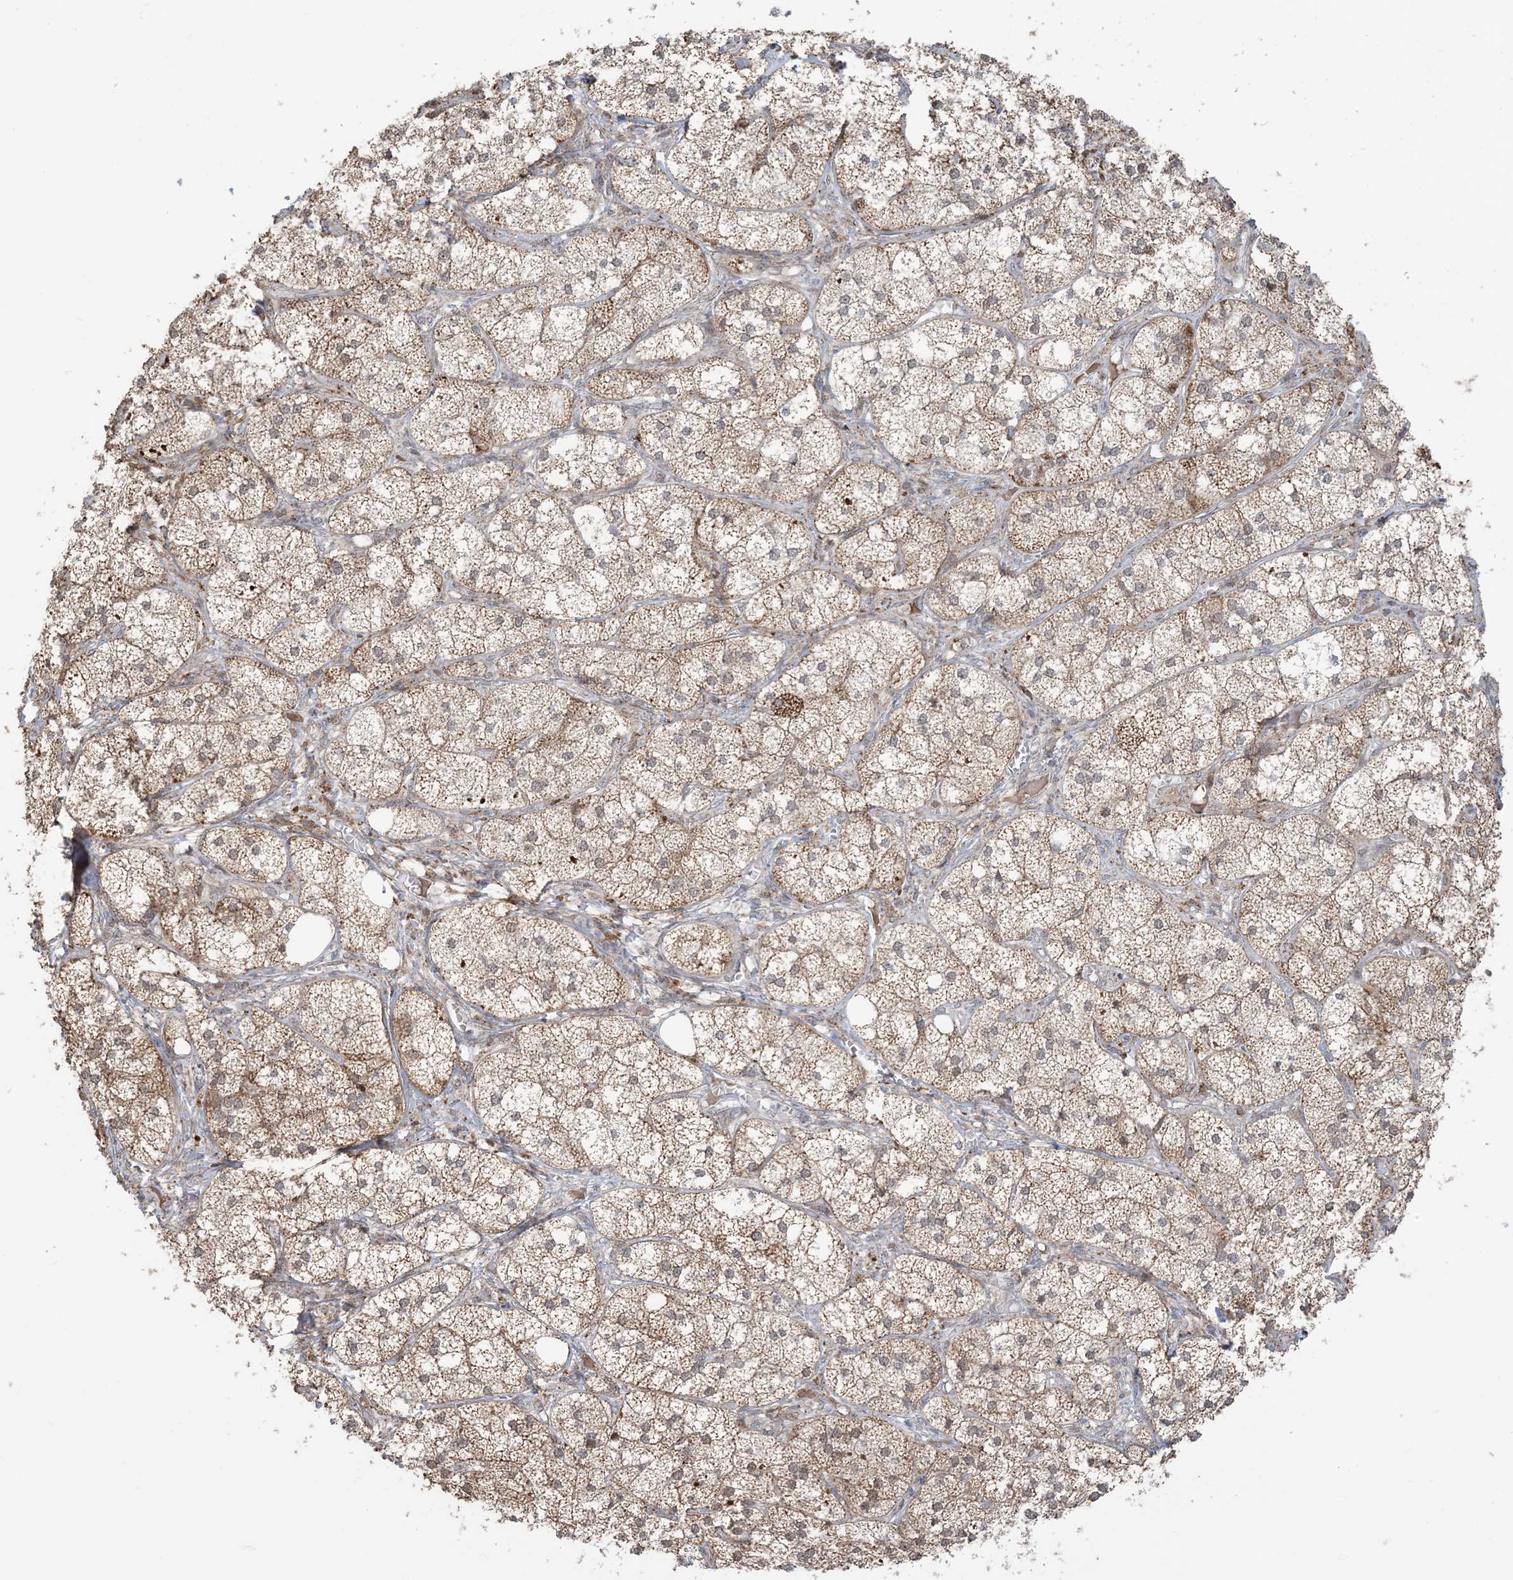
{"staining": {"intensity": "strong", "quantity": "25%-75%", "location": "cytoplasmic/membranous"}, "tissue": "adrenal gland", "cell_type": "Glandular cells", "image_type": "normal", "snomed": [{"axis": "morphology", "description": "Normal tissue, NOS"}, {"axis": "topography", "description": "Adrenal gland"}], "caption": "DAB (3,3'-diaminobenzidine) immunohistochemical staining of benign human adrenal gland demonstrates strong cytoplasmic/membranous protein staining in about 25%-75% of glandular cells. (brown staining indicates protein expression, while blue staining denotes nuclei).", "gene": "MAPKBP1", "patient": {"sex": "female", "age": 61}}